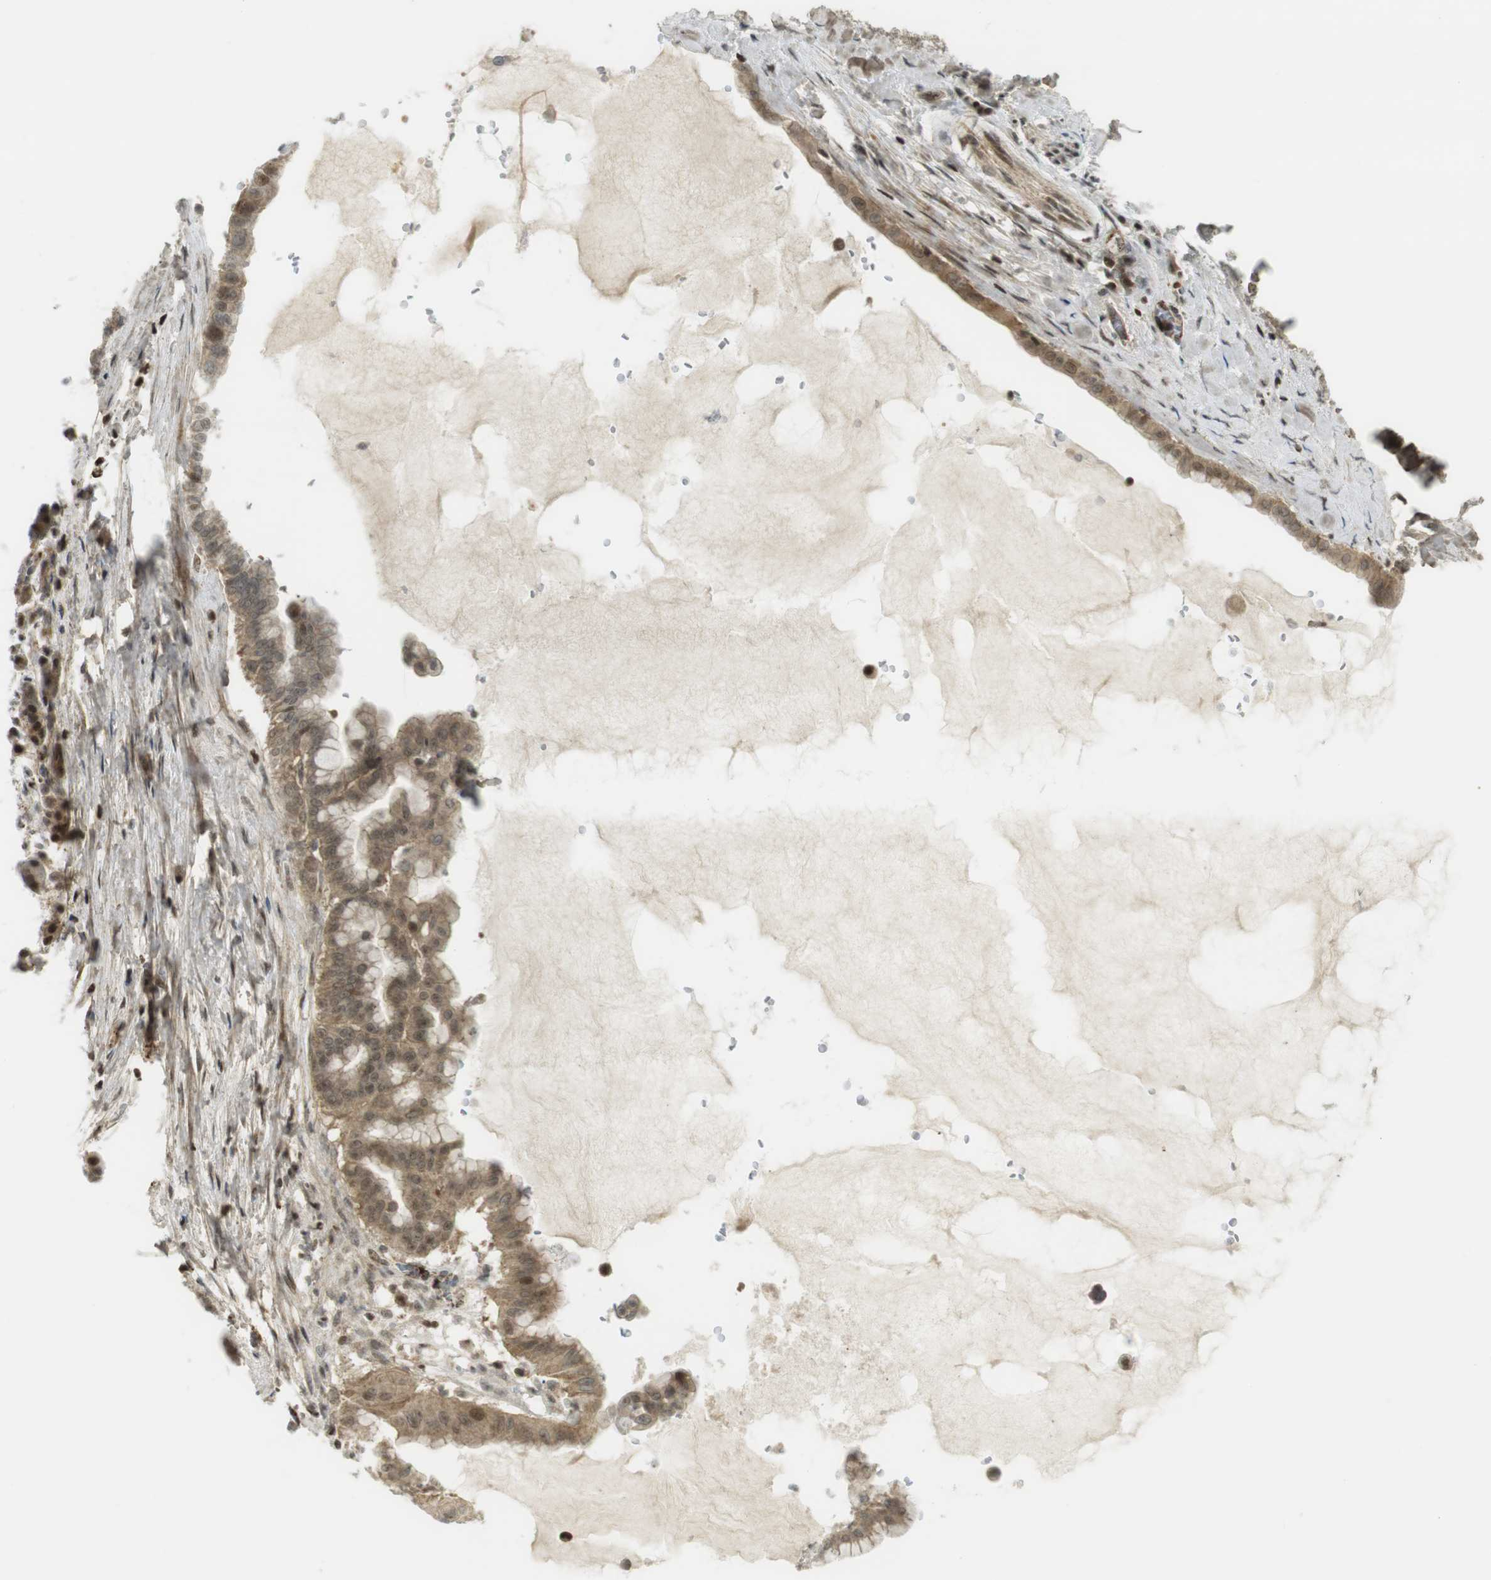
{"staining": {"intensity": "moderate", "quantity": ">75%", "location": "cytoplasmic/membranous,nuclear"}, "tissue": "pancreatic cancer", "cell_type": "Tumor cells", "image_type": "cancer", "snomed": [{"axis": "morphology", "description": "Adenocarcinoma, NOS"}, {"axis": "topography", "description": "Pancreas"}], "caption": "Human pancreatic cancer (adenocarcinoma) stained for a protein (brown) displays moderate cytoplasmic/membranous and nuclear positive staining in about >75% of tumor cells.", "gene": "PPP1R13B", "patient": {"sex": "male", "age": 55}}